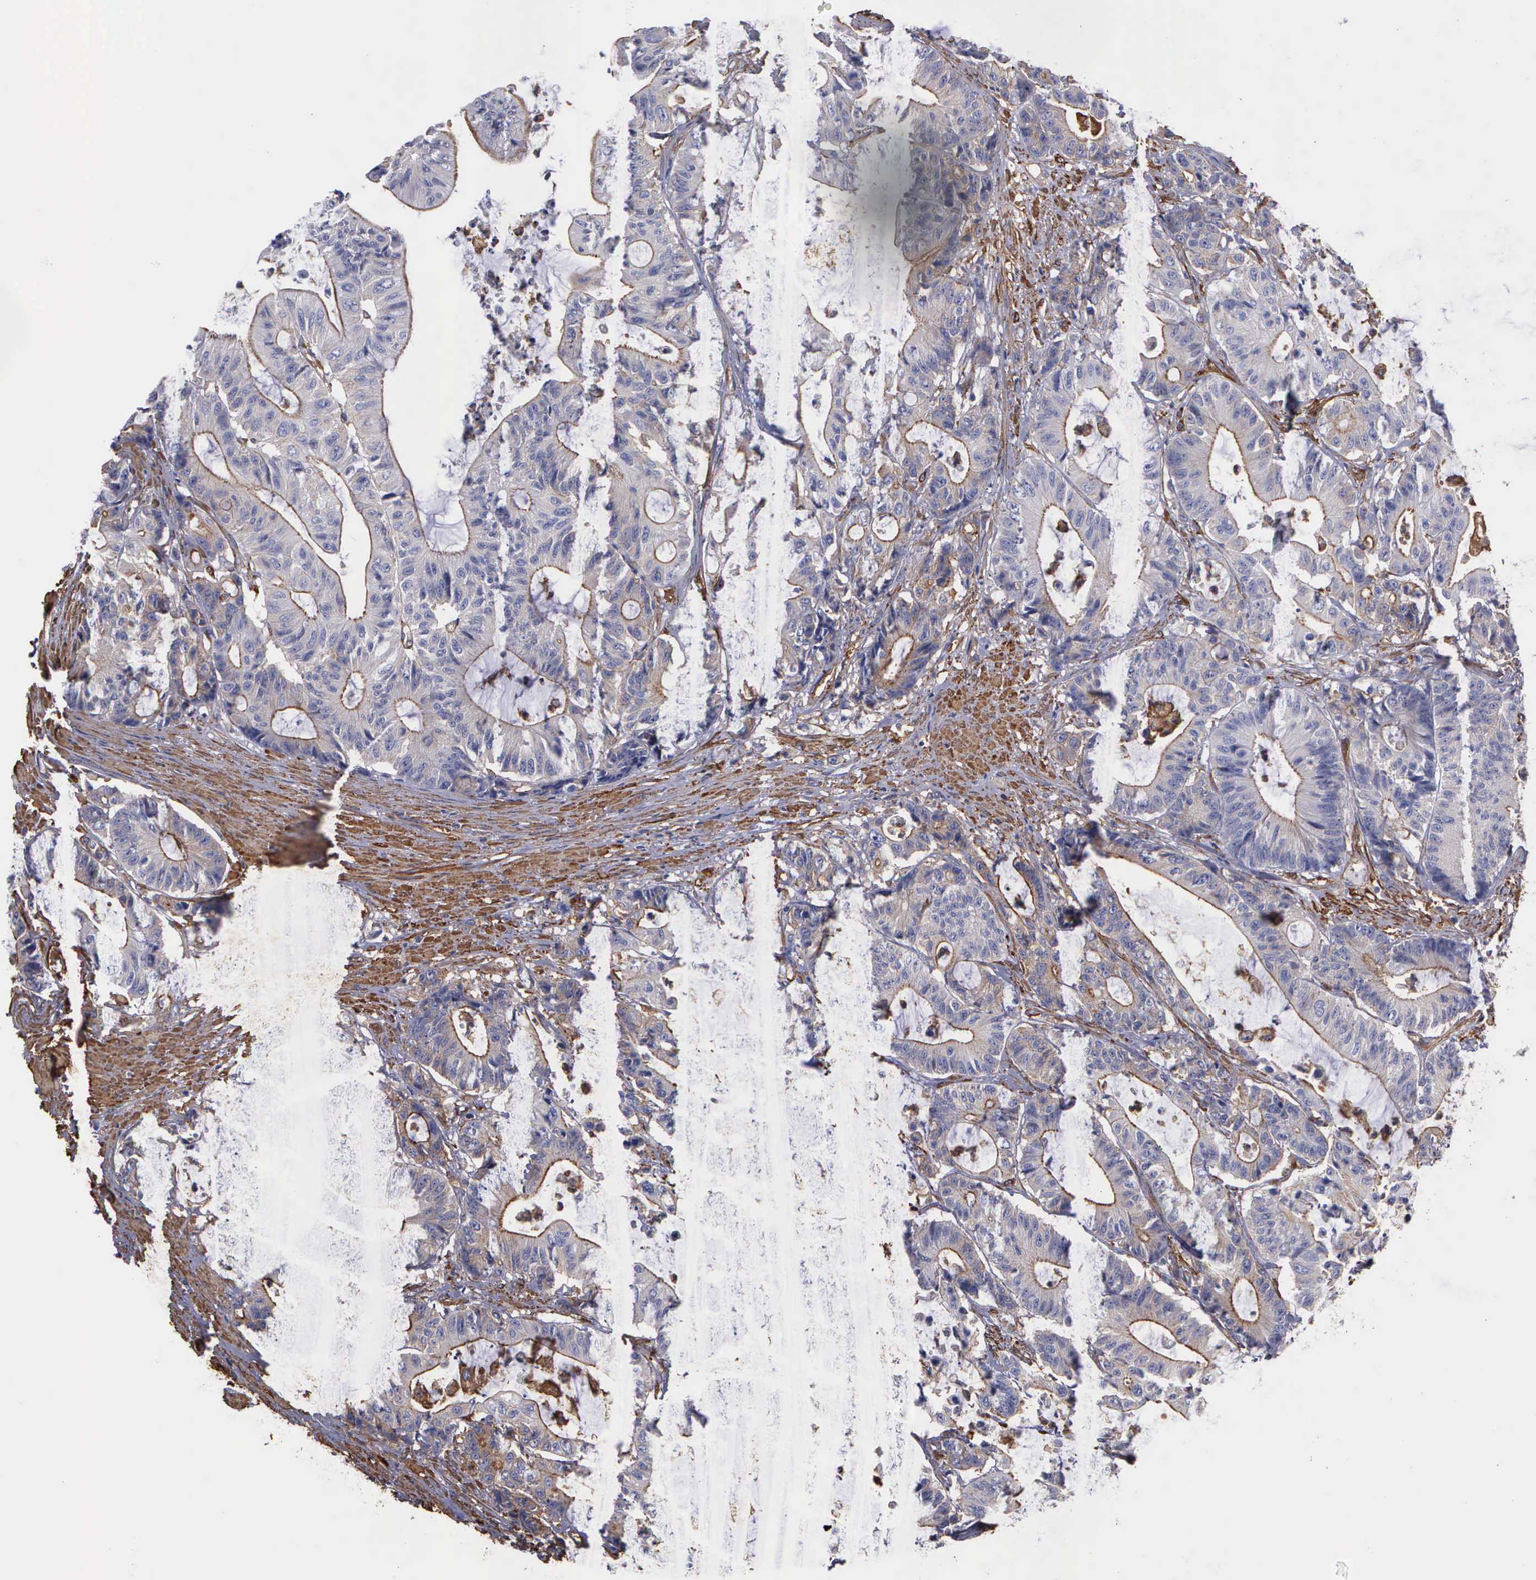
{"staining": {"intensity": "weak", "quantity": "25%-75%", "location": "cytoplasmic/membranous"}, "tissue": "colorectal cancer", "cell_type": "Tumor cells", "image_type": "cancer", "snomed": [{"axis": "morphology", "description": "Adenocarcinoma, NOS"}, {"axis": "topography", "description": "Colon"}], "caption": "Immunohistochemical staining of colorectal adenocarcinoma displays low levels of weak cytoplasmic/membranous protein expression in about 25%-75% of tumor cells.", "gene": "FLNA", "patient": {"sex": "female", "age": 84}}